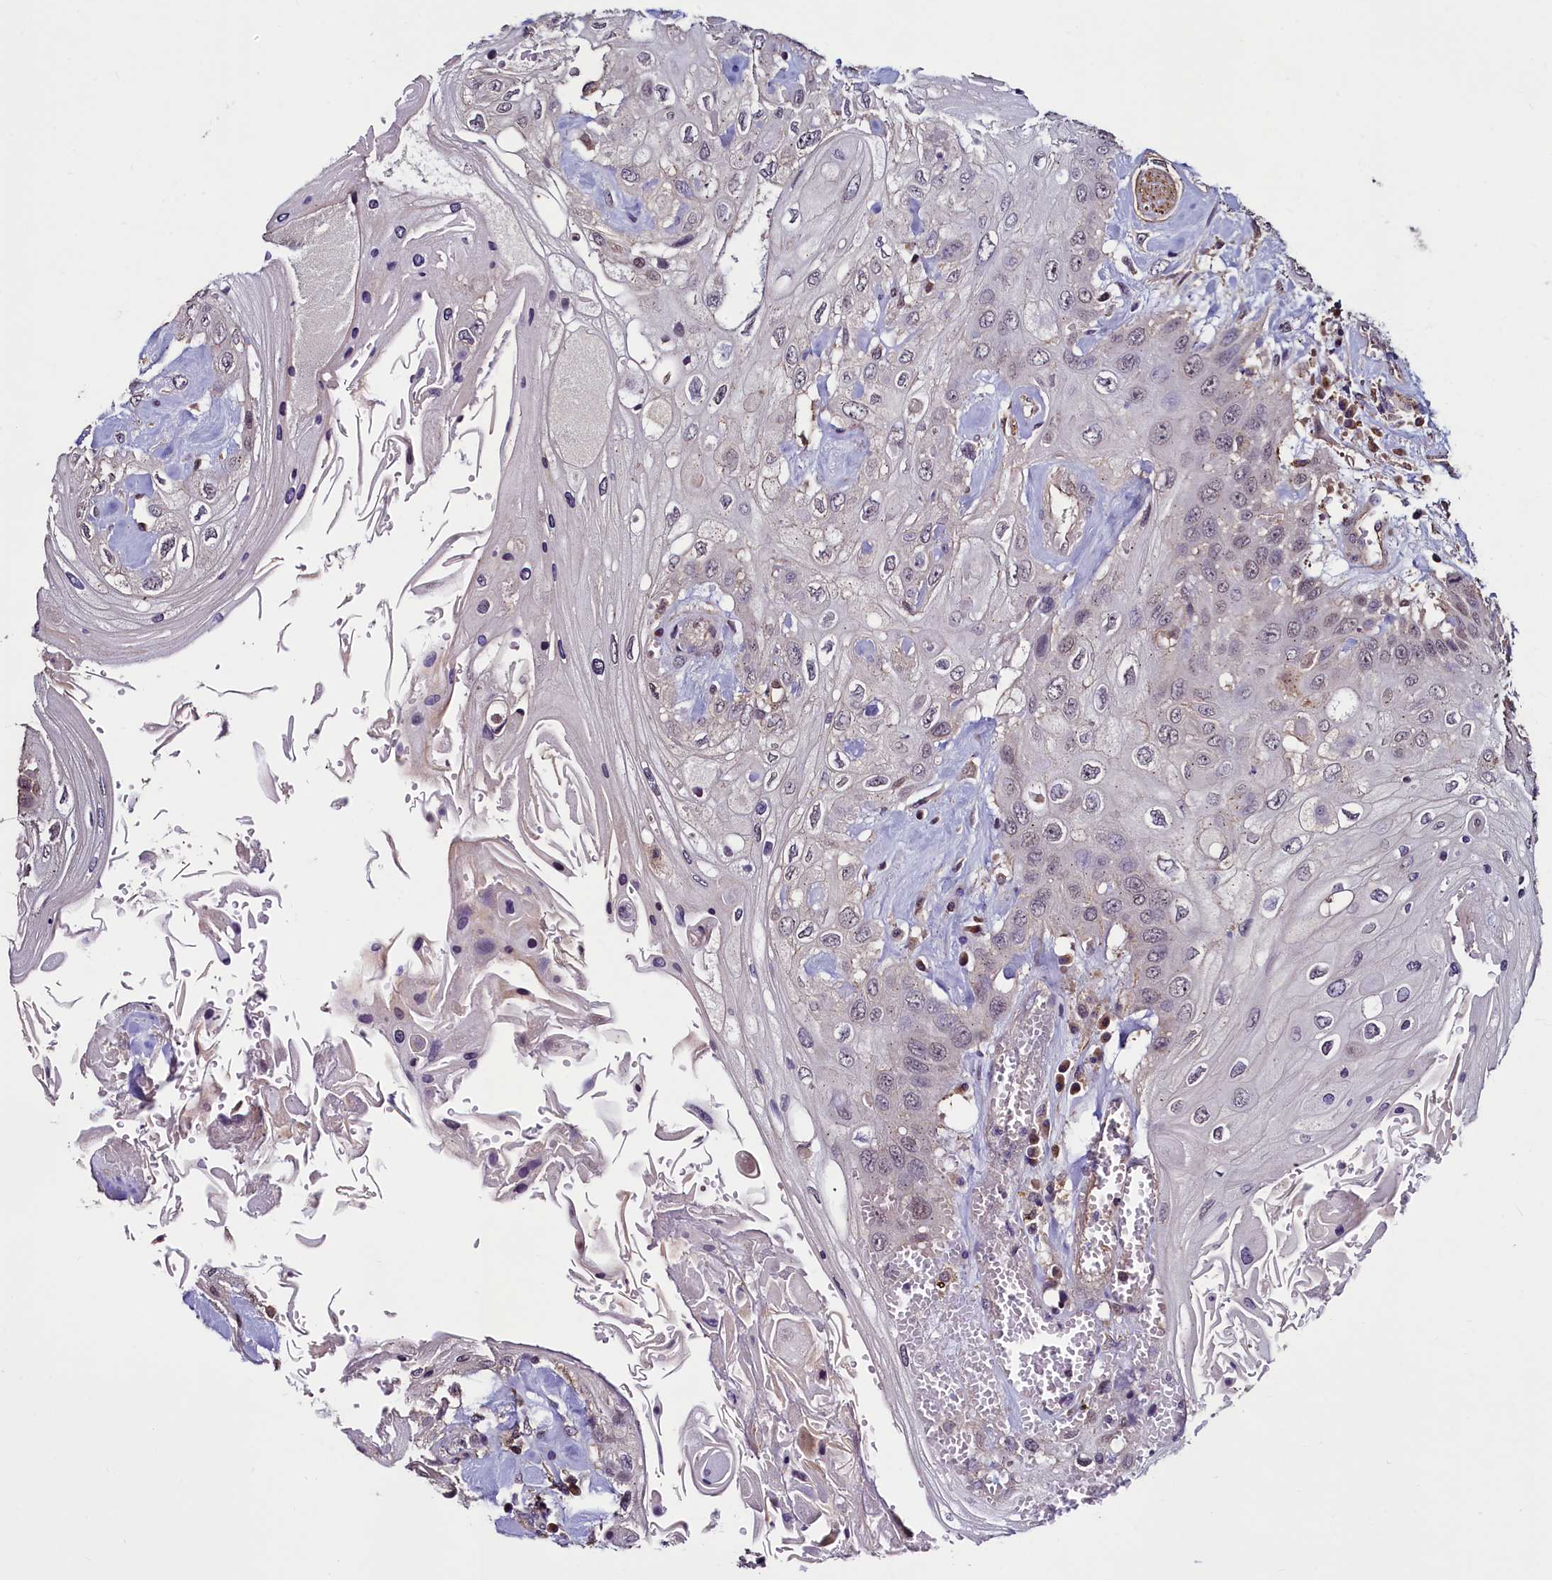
{"staining": {"intensity": "weak", "quantity": "25%-75%", "location": "cytoplasmic/membranous,nuclear"}, "tissue": "head and neck cancer", "cell_type": "Tumor cells", "image_type": "cancer", "snomed": [{"axis": "morphology", "description": "Squamous cell carcinoma, NOS"}, {"axis": "topography", "description": "Head-Neck"}], "caption": "Brown immunohistochemical staining in head and neck cancer displays weak cytoplasmic/membranous and nuclear expression in approximately 25%-75% of tumor cells.", "gene": "PALM", "patient": {"sex": "female", "age": 43}}